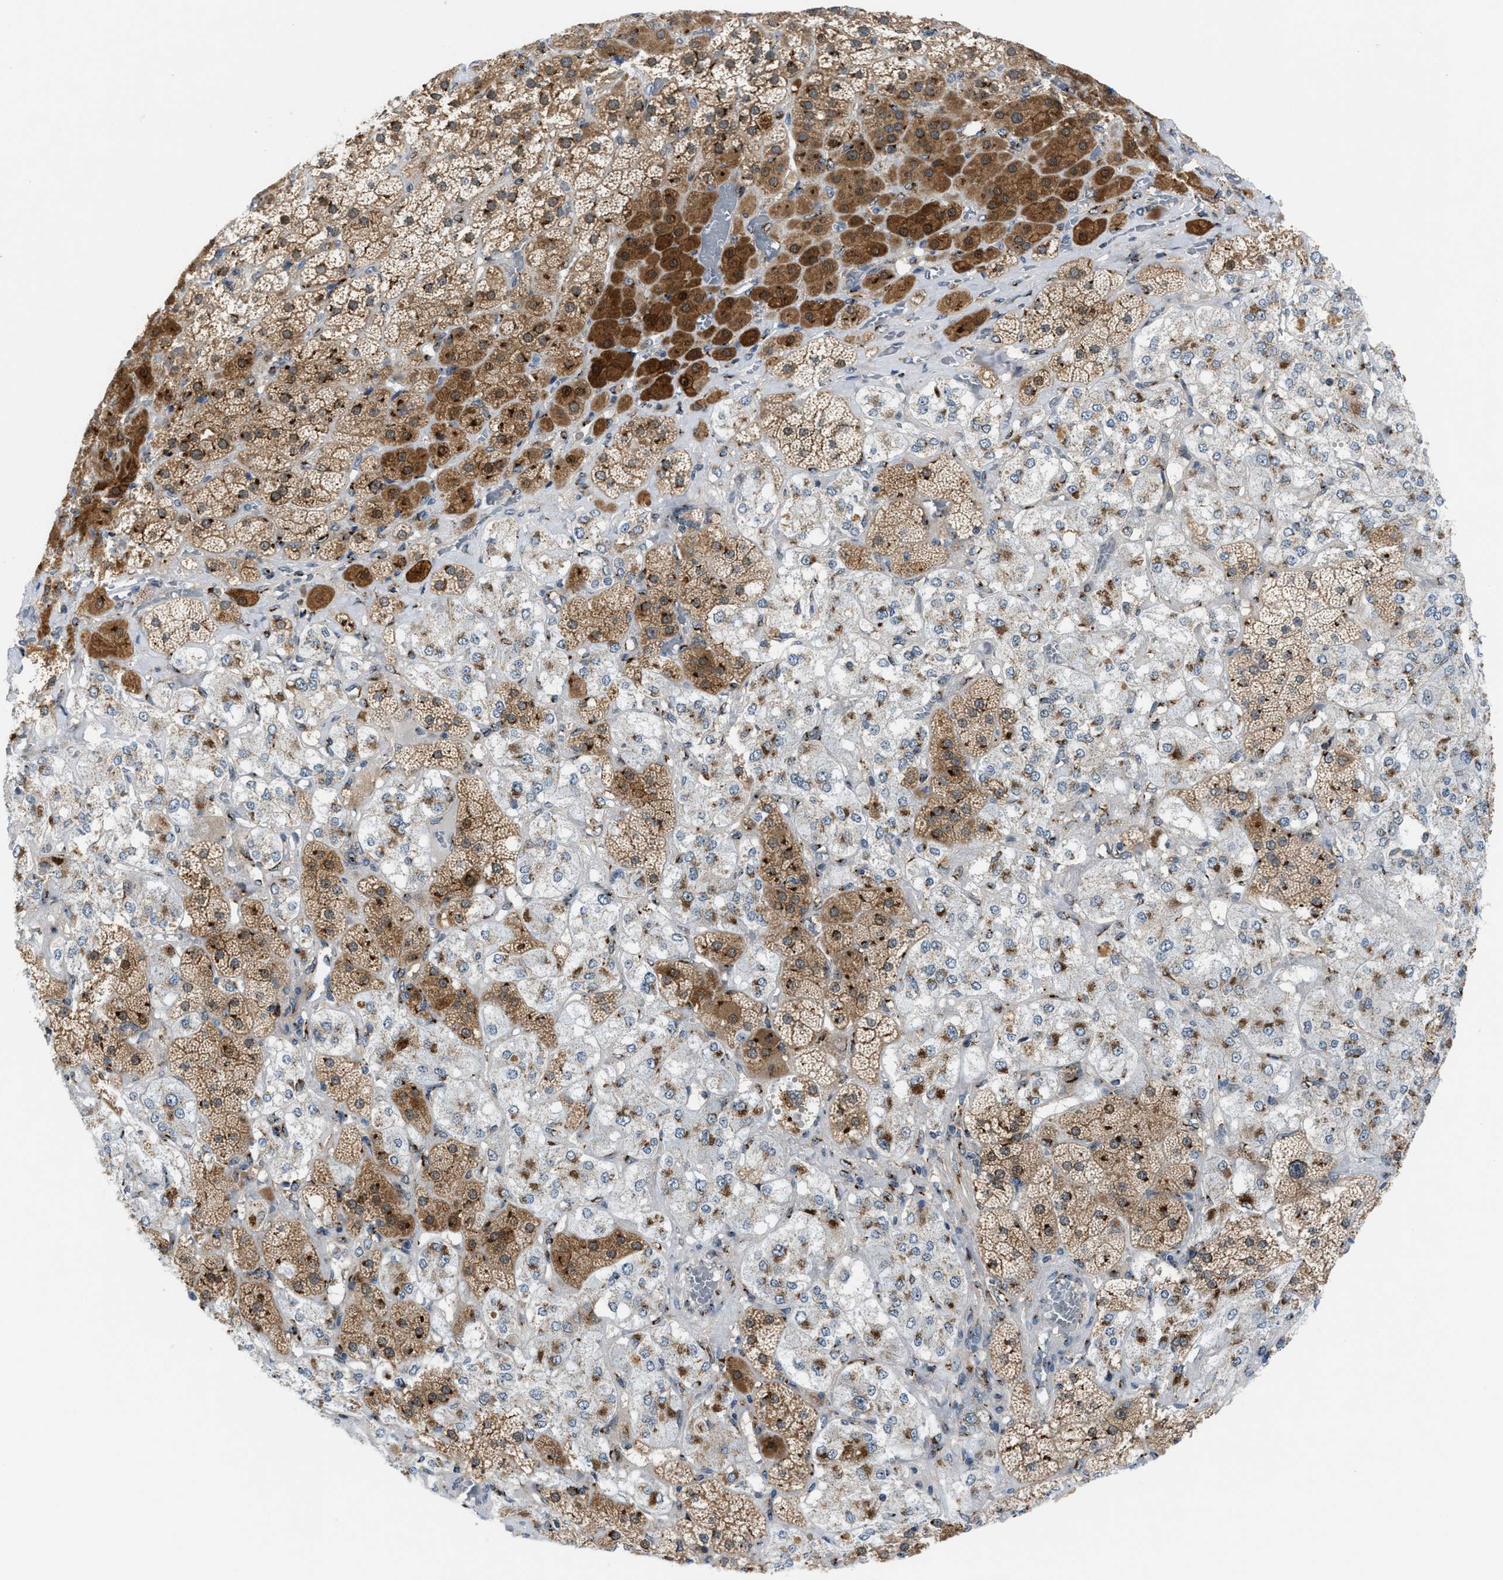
{"staining": {"intensity": "moderate", "quantity": "25%-75%", "location": "cytoplasmic/membranous"}, "tissue": "adrenal gland", "cell_type": "Glandular cells", "image_type": "normal", "snomed": [{"axis": "morphology", "description": "Normal tissue, NOS"}, {"axis": "topography", "description": "Adrenal gland"}], "caption": "Immunohistochemical staining of benign adrenal gland displays medium levels of moderate cytoplasmic/membranous positivity in about 25%-75% of glandular cells.", "gene": "SLC38A10", "patient": {"sex": "male", "age": 57}}